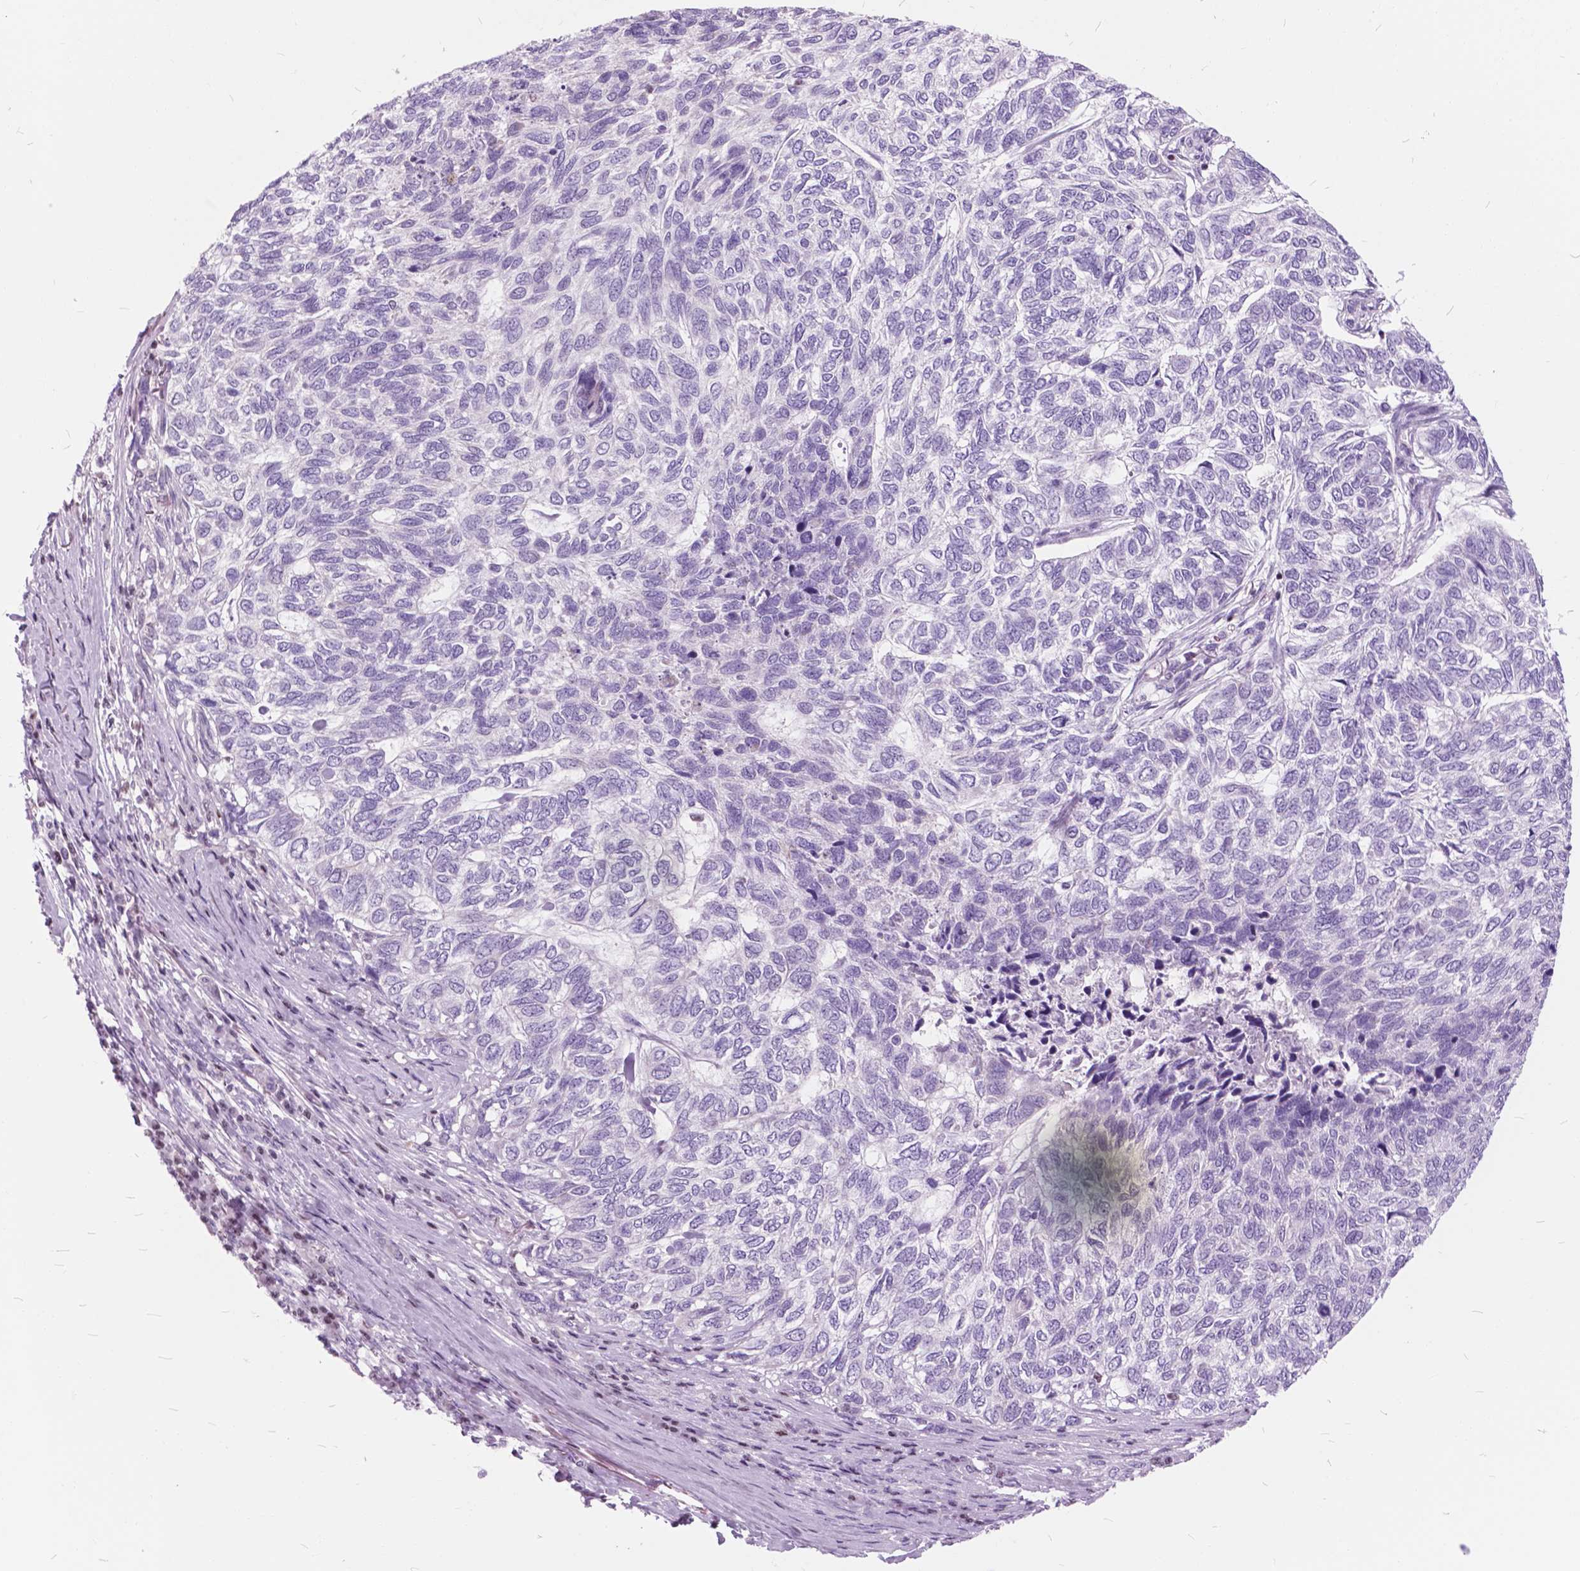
{"staining": {"intensity": "negative", "quantity": "none", "location": "none"}, "tissue": "skin cancer", "cell_type": "Tumor cells", "image_type": "cancer", "snomed": [{"axis": "morphology", "description": "Basal cell carcinoma"}, {"axis": "topography", "description": "Skin"}], "caption": "DAB immunohistochemical staining of human skin cancer (basal cell carcinoma) displays no significant staining in tumor cells. (DAB immunohistochemistry with hematoxylin counter stain).", "gene": "SP140", "patient": {"sex": "female", "age": 65}}